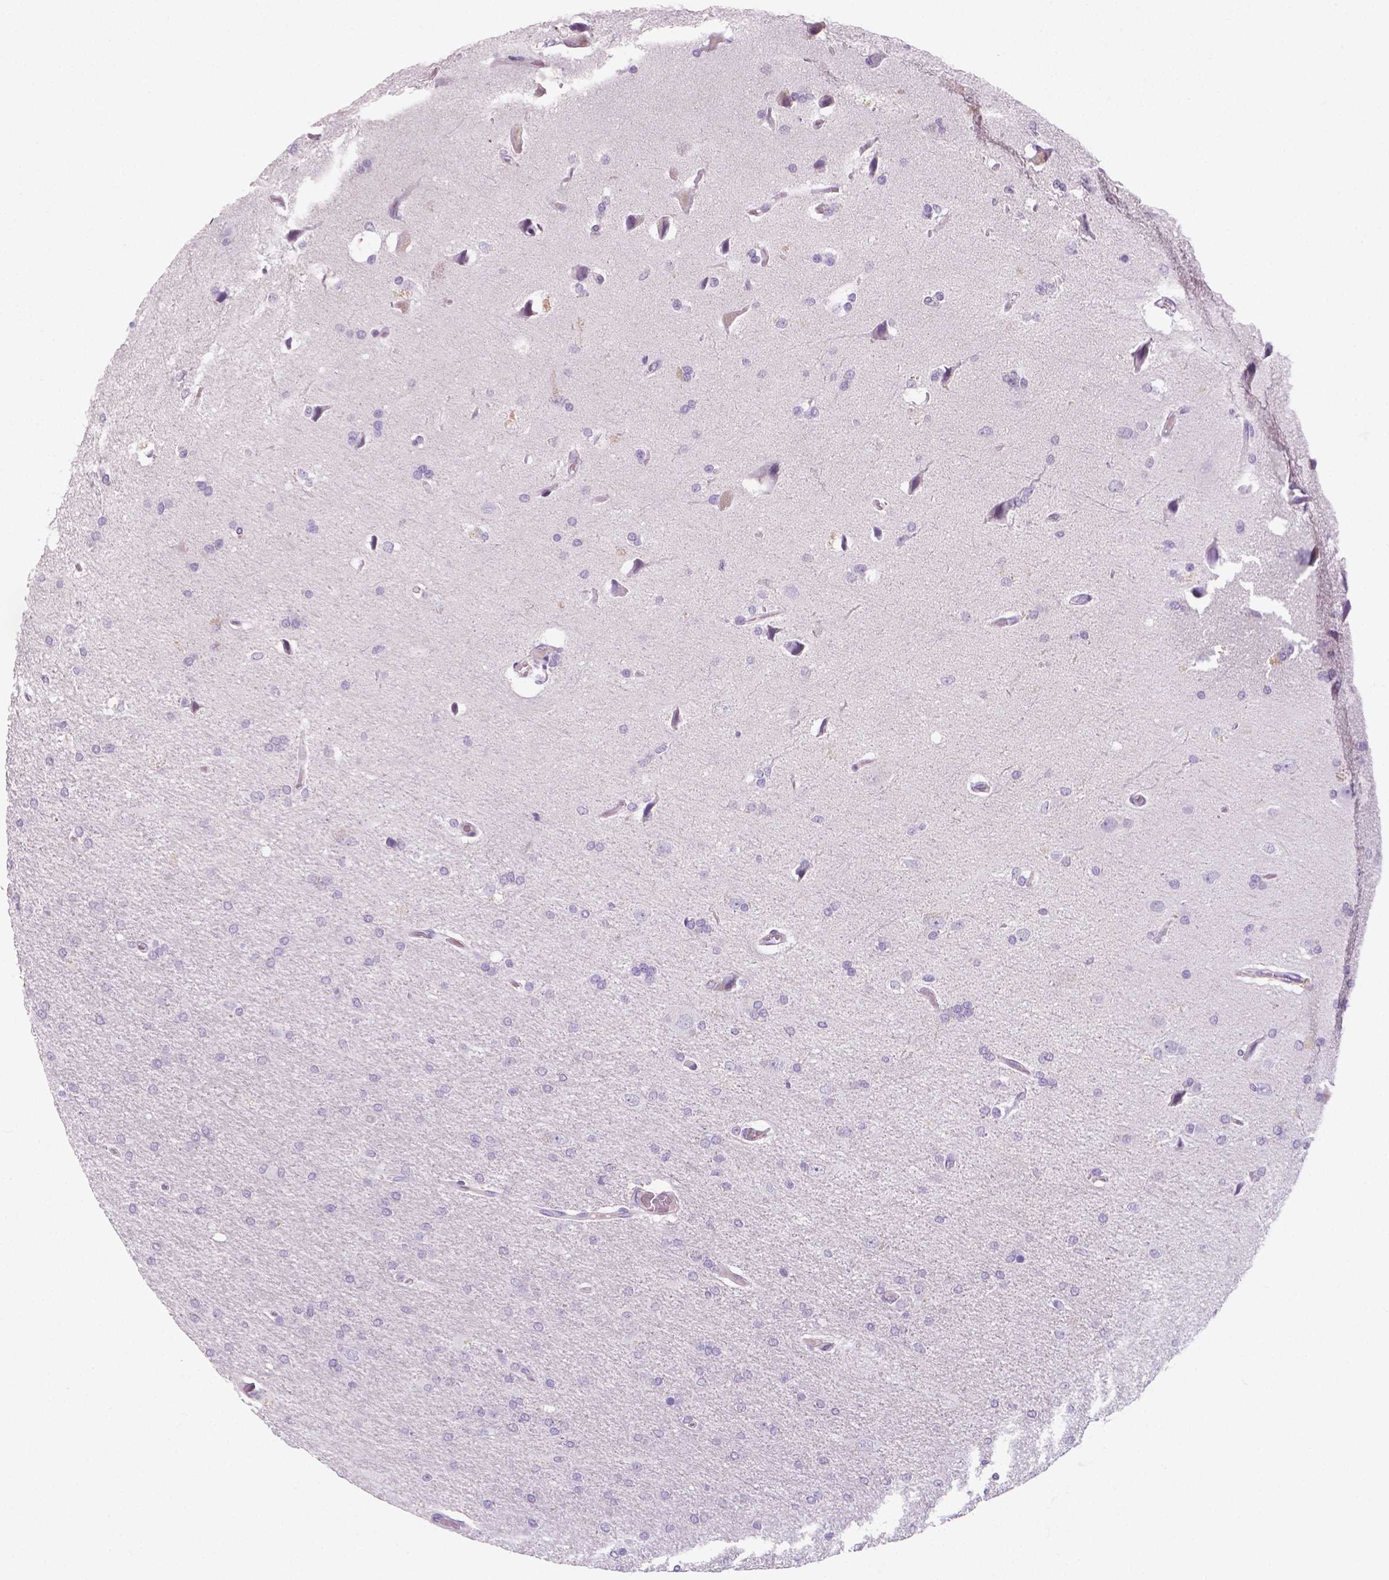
{"staining": {"intensity": "negative", "quantity": "none", "location": "none"}, "tissue": "glioma", "cell_type": "Tumor cells", "image_type": "cancer", "snomed": [{"axis": "morphology", "description": "Glioma, malignant, High grade"}, {"axis": "topography", "description": "Cerebral cortex"}], "caption": "DAB immunohistochemical staining of human malignant glioma (high-grade) exhibits no significant staining in tumor cells. Nuclei are stained in blue.", "gene": "XPNPEP2", "patient": {"sex": "male", "age": 70}}